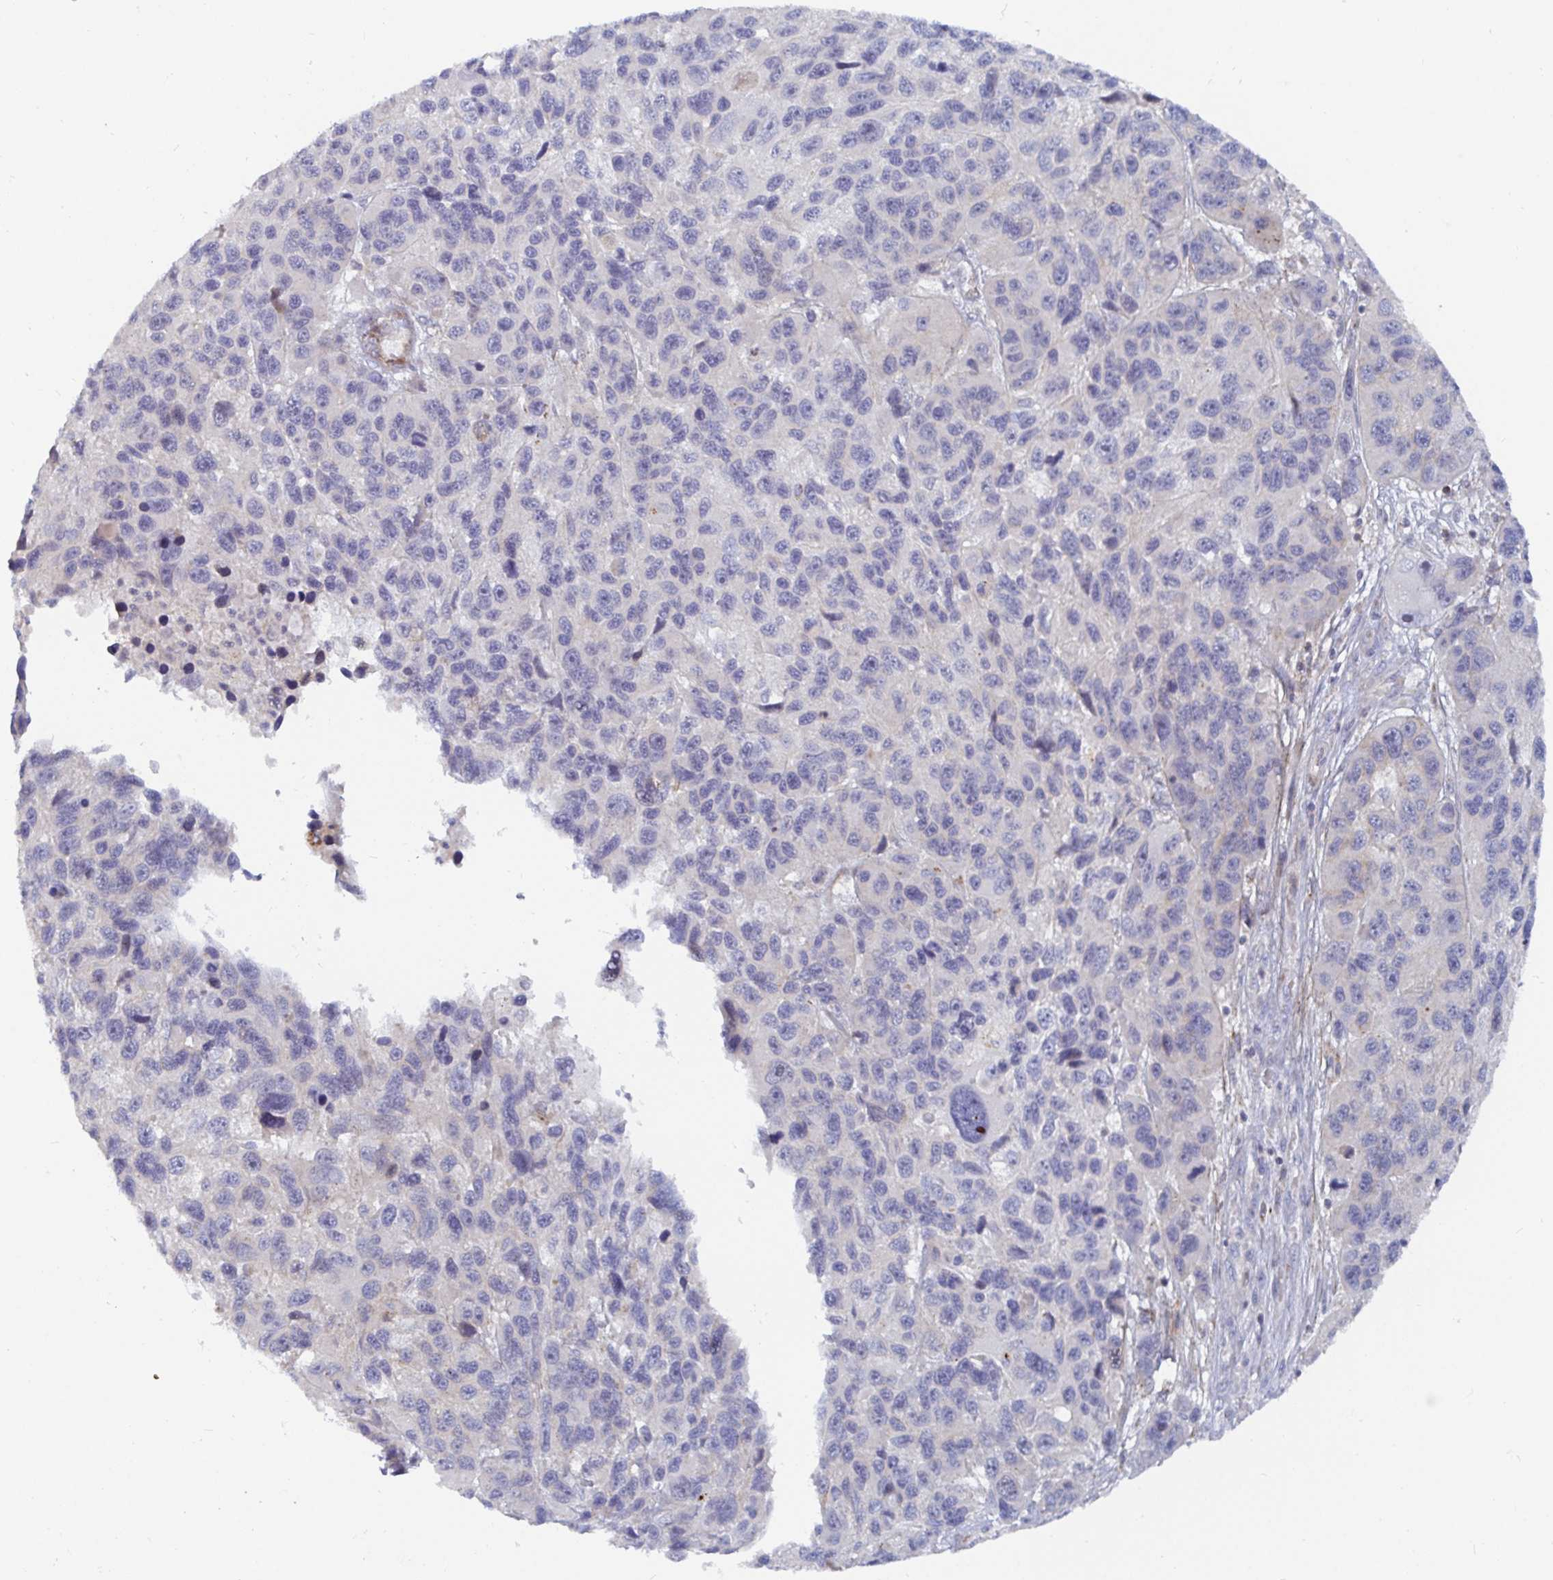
{"staining": {"intensity": "negative", "quantity": "none", "location": "none"}, "tissue": "melanoma", "cell_type": "Tumor cells", "image_type": "cancer", "snomed": [{"axis": "morphology", "description": "Malignant melanoma, NOS"}, {"axis": "topography", "description": "Skin"}], "caption": "Immunohistochemistry (IHC) micrograph of malignant melanoma stained for a protein (brown), which reveals no positivity in tumor cells.", "gene": "SSH2", "patient": {"sex": "male", "age": 53}}